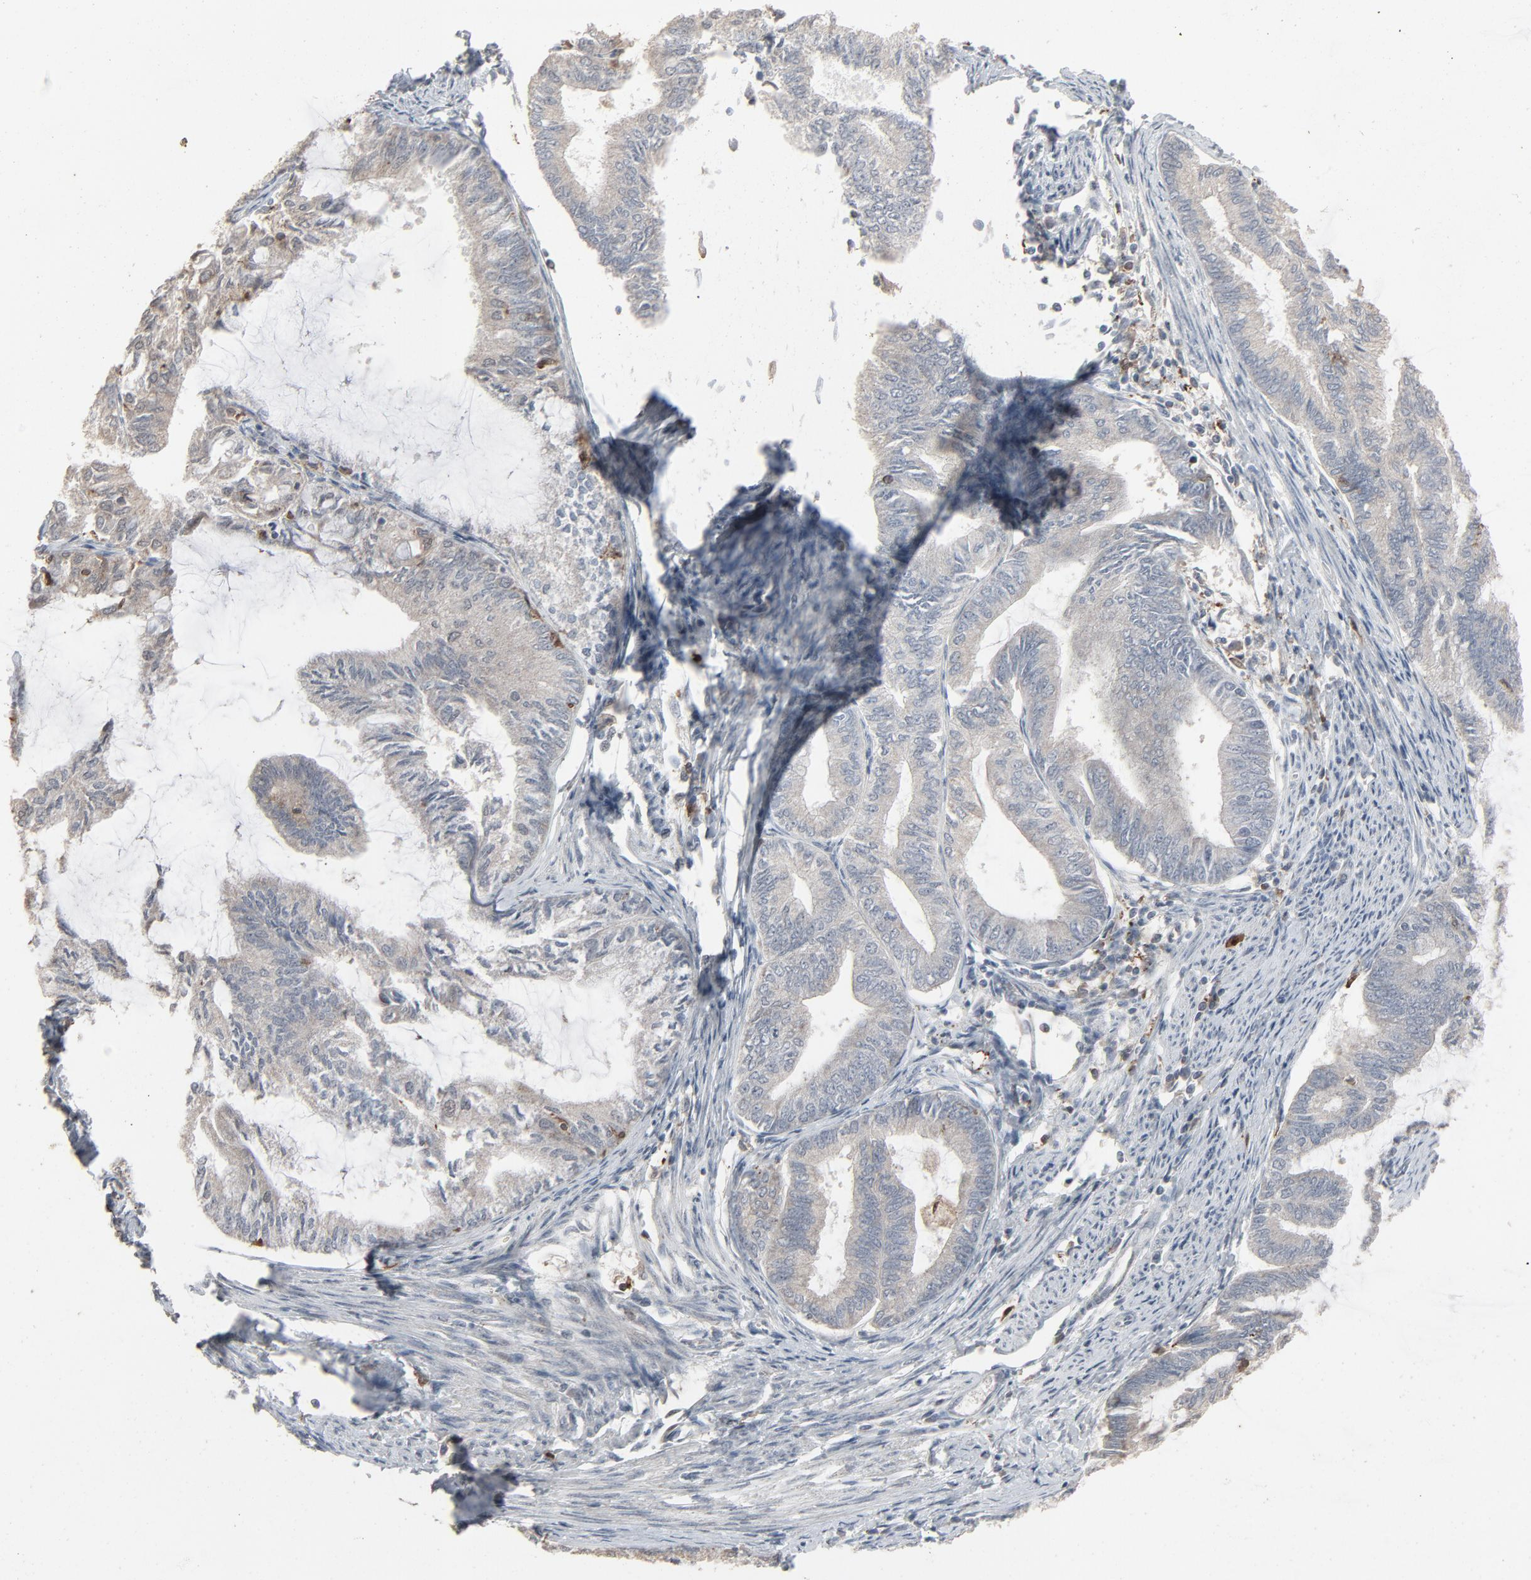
{"staining": {"intensity": "negative", "quantity": "none", "location": "none"}, "tissue": "endometrial cancer", "cell_type": "Tumor cells", "image_type": "cancer", "snomed": [{"axis": "morphology", "description": "Adenocarcinoma, NOS"}, {"axis": "topography", "description": "Endometrium"}], "caption": "Immunohistochemical staining of human adenocarcinoma (endometrial) displays no significant expression in tumor cells.", "gene": "DOCK8", "patient": {"sex": "female", "age": 86}}